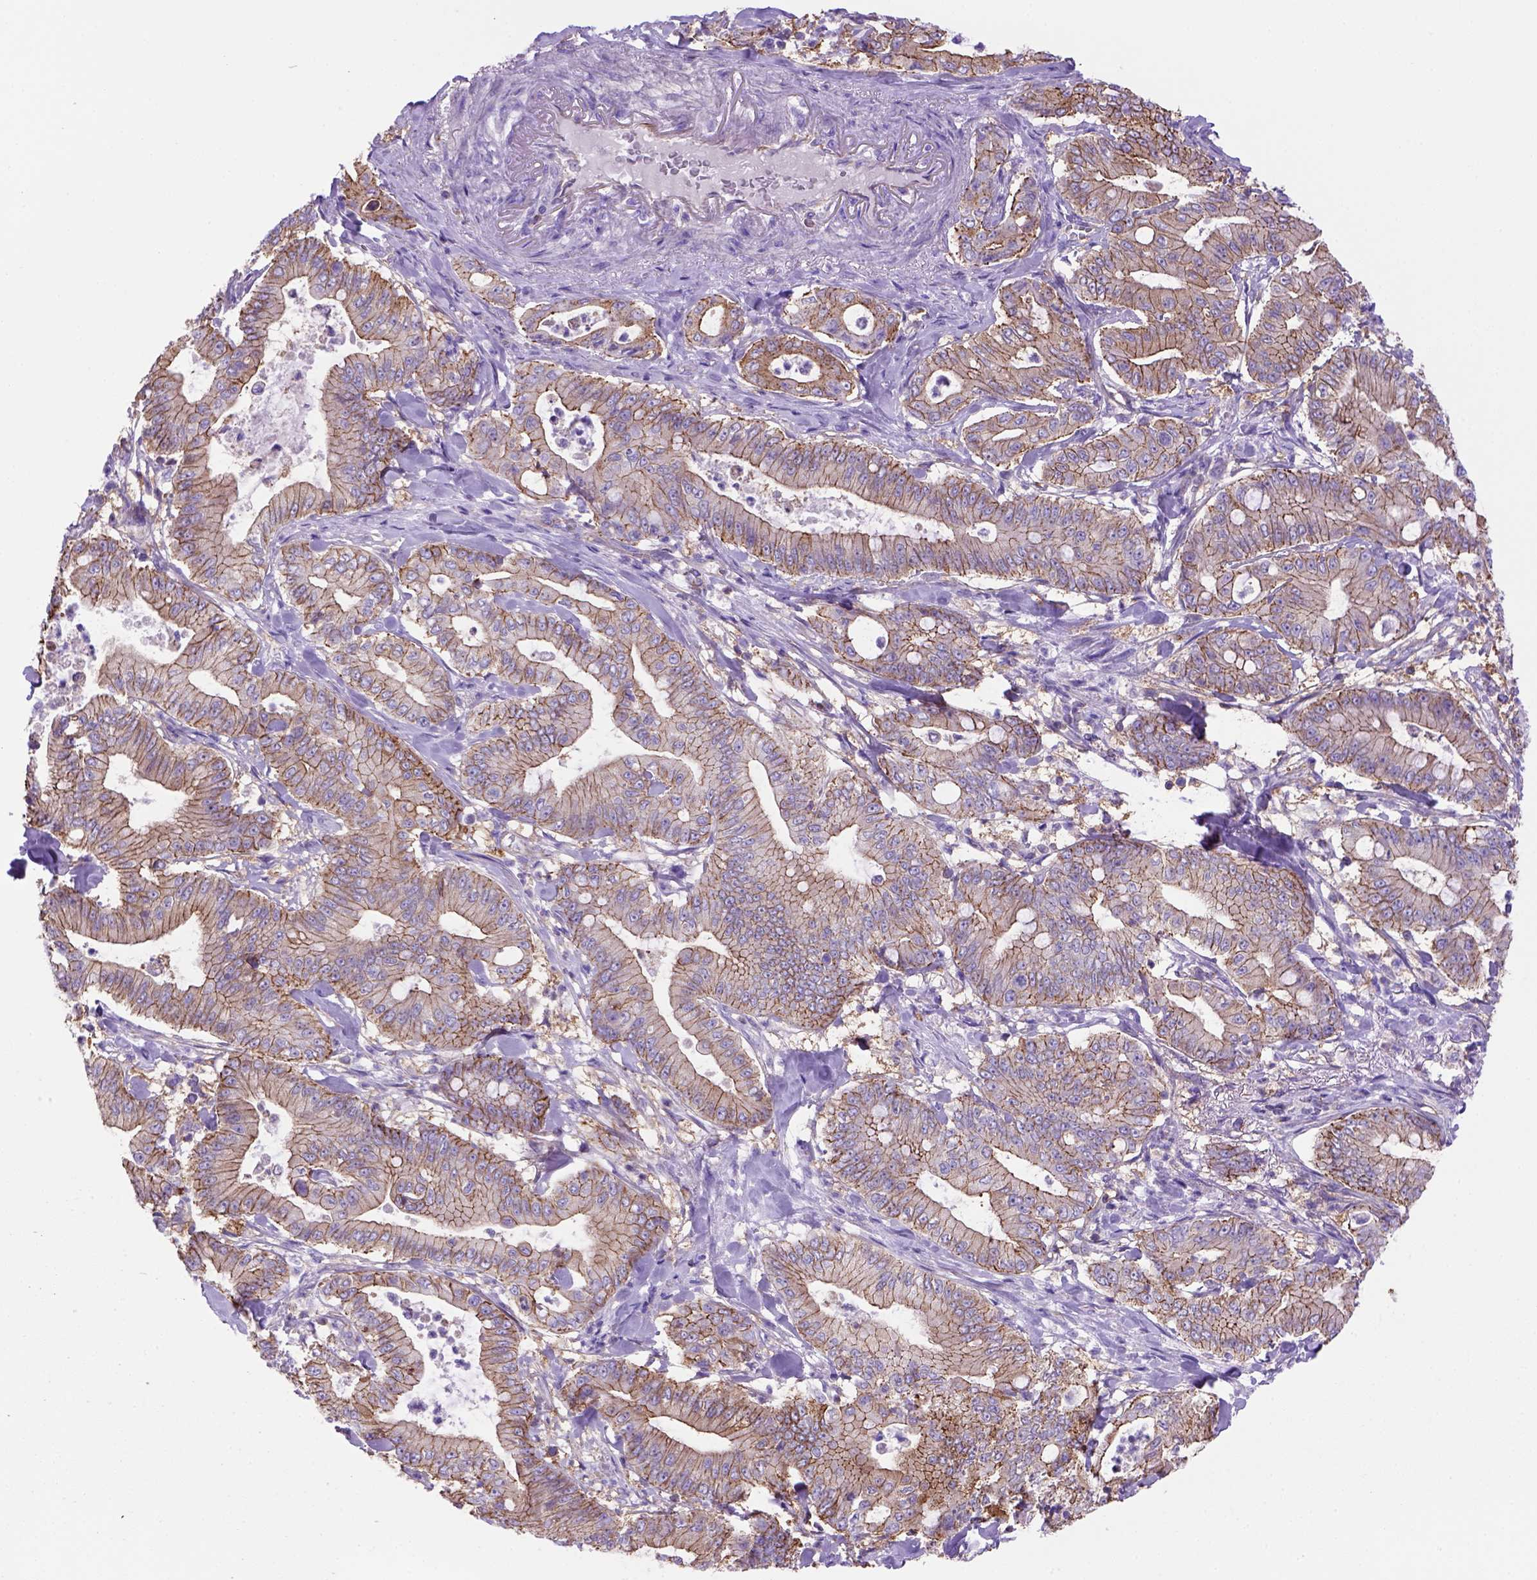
{"staining": {"intensity": "moderate", "quantity": ">75%", "location": "cytoplasmic/membranous"}, "tissue": "pancreatic cancer", "cell_type": "Tumor cells", "image_type": "cancer", "snomed": [{"axis": "morphology", "description": "Adenocarcinoma, NOS"}, {"axis": "topography", "description": "Pancreas"}], "caption": "IHC image of neoplastic tissue: pancreatic cancer (adenocarcinoma) stained using IHC displays medium levels of moderate protein expression localized specifically in the cytoplasmic/membranous of tumor cells, appearing as a cytoplasmic/membranous brown color.", "gene": "PEX12", "patient": {"sex": "male", "age": 71}}